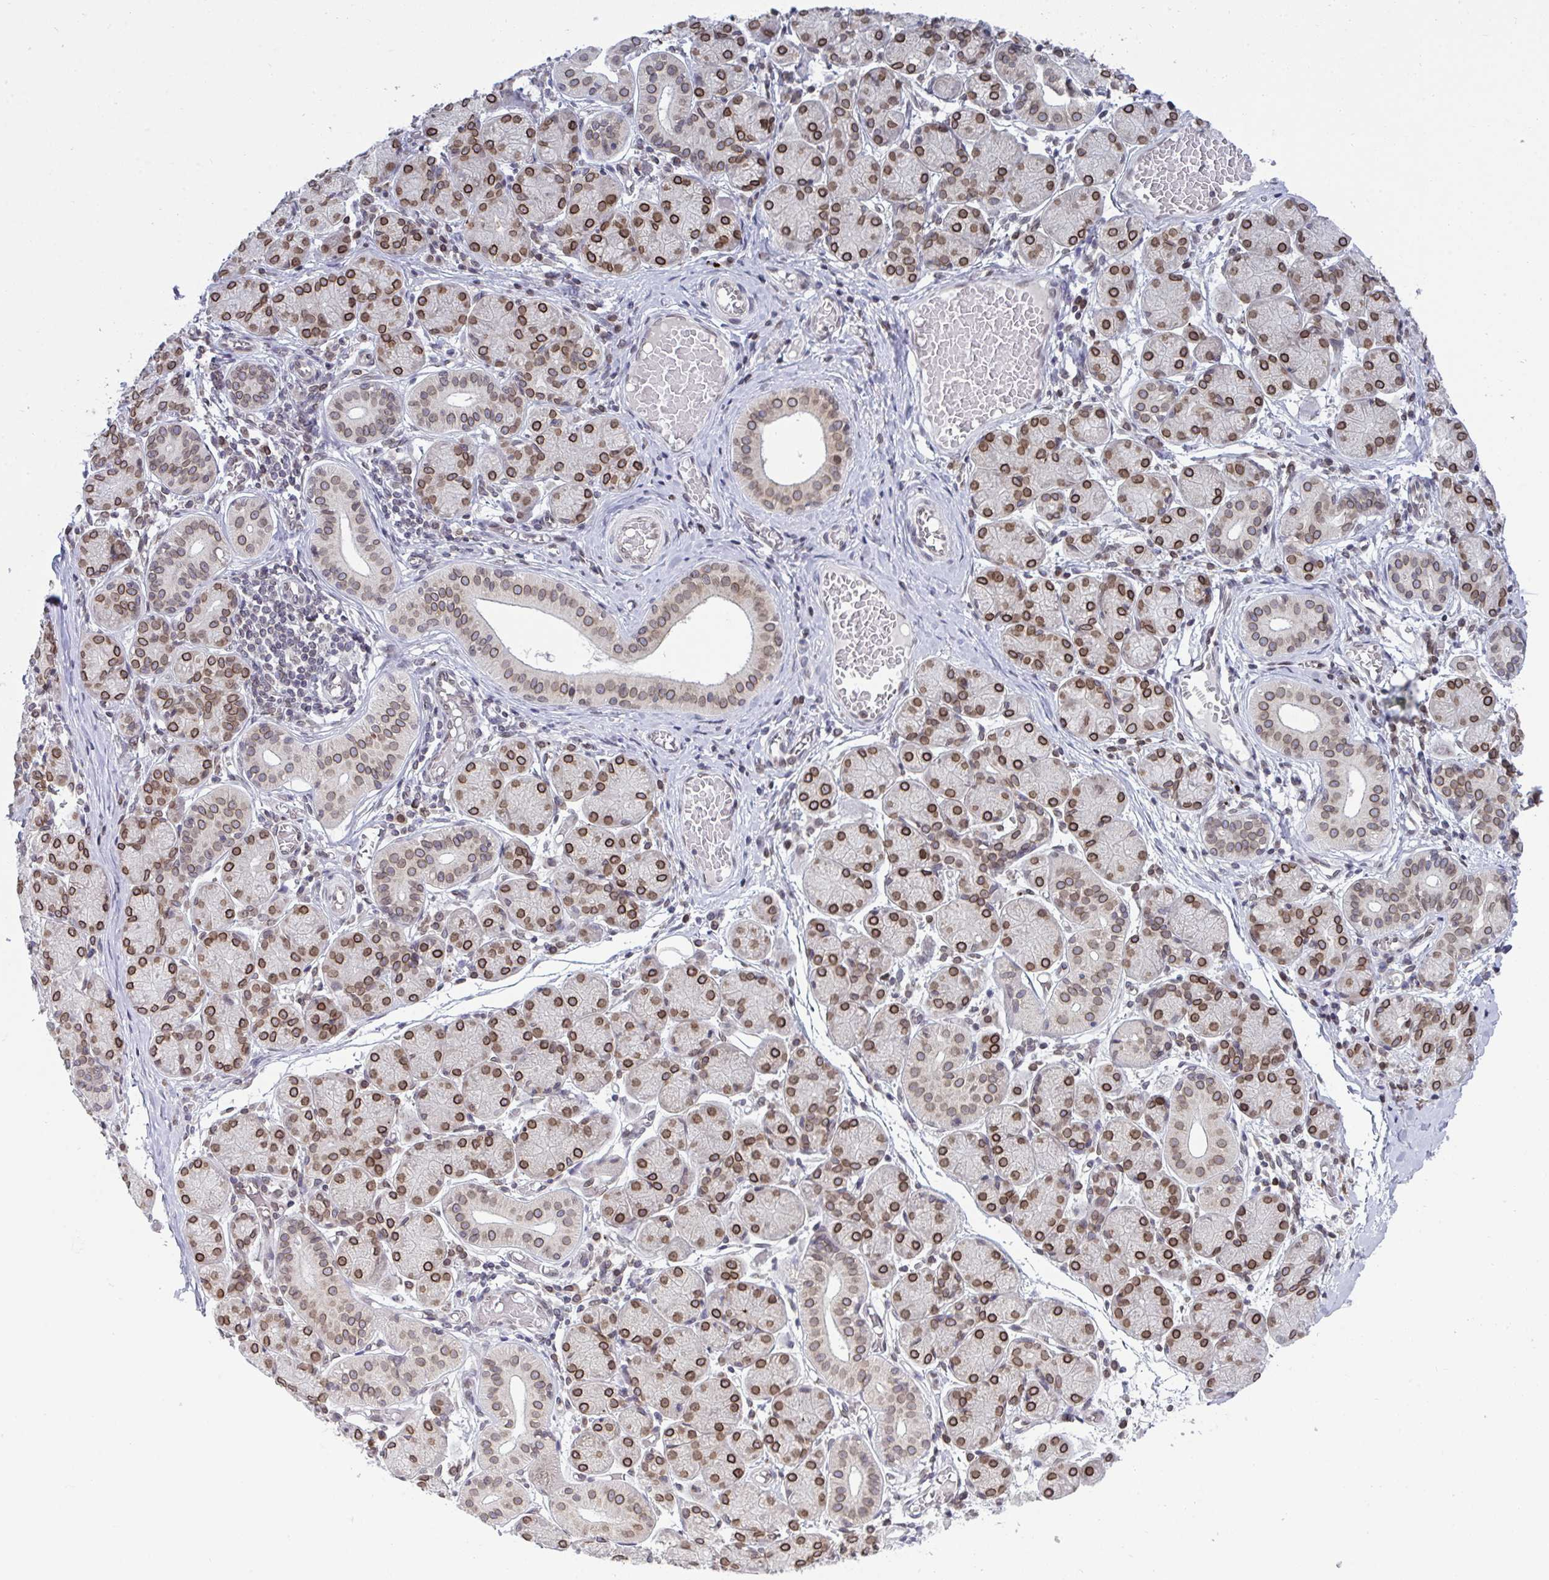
{"staining": {"intensity": "strong", "quantity": "25%-75%", "location": "cytoplasmic/membranous,nuclear"}, "tissue": "salivary gland", "cell_type": "Glandular cells", "image_type": "normal", "snomed": [{"axis": "morphology", "description": "Normal tissue, NOS"}, {"axis": "topography", "description": "Salivary gland"}], "caption": "Strong cytoplasmic/membranous,nuclear positivity for a protein is identified in approximately 25%-75% of glandular cells of normal salivary gland using IHC.", "gene": "RANBP2", "patient": {"sex": "female", "age": 24}}